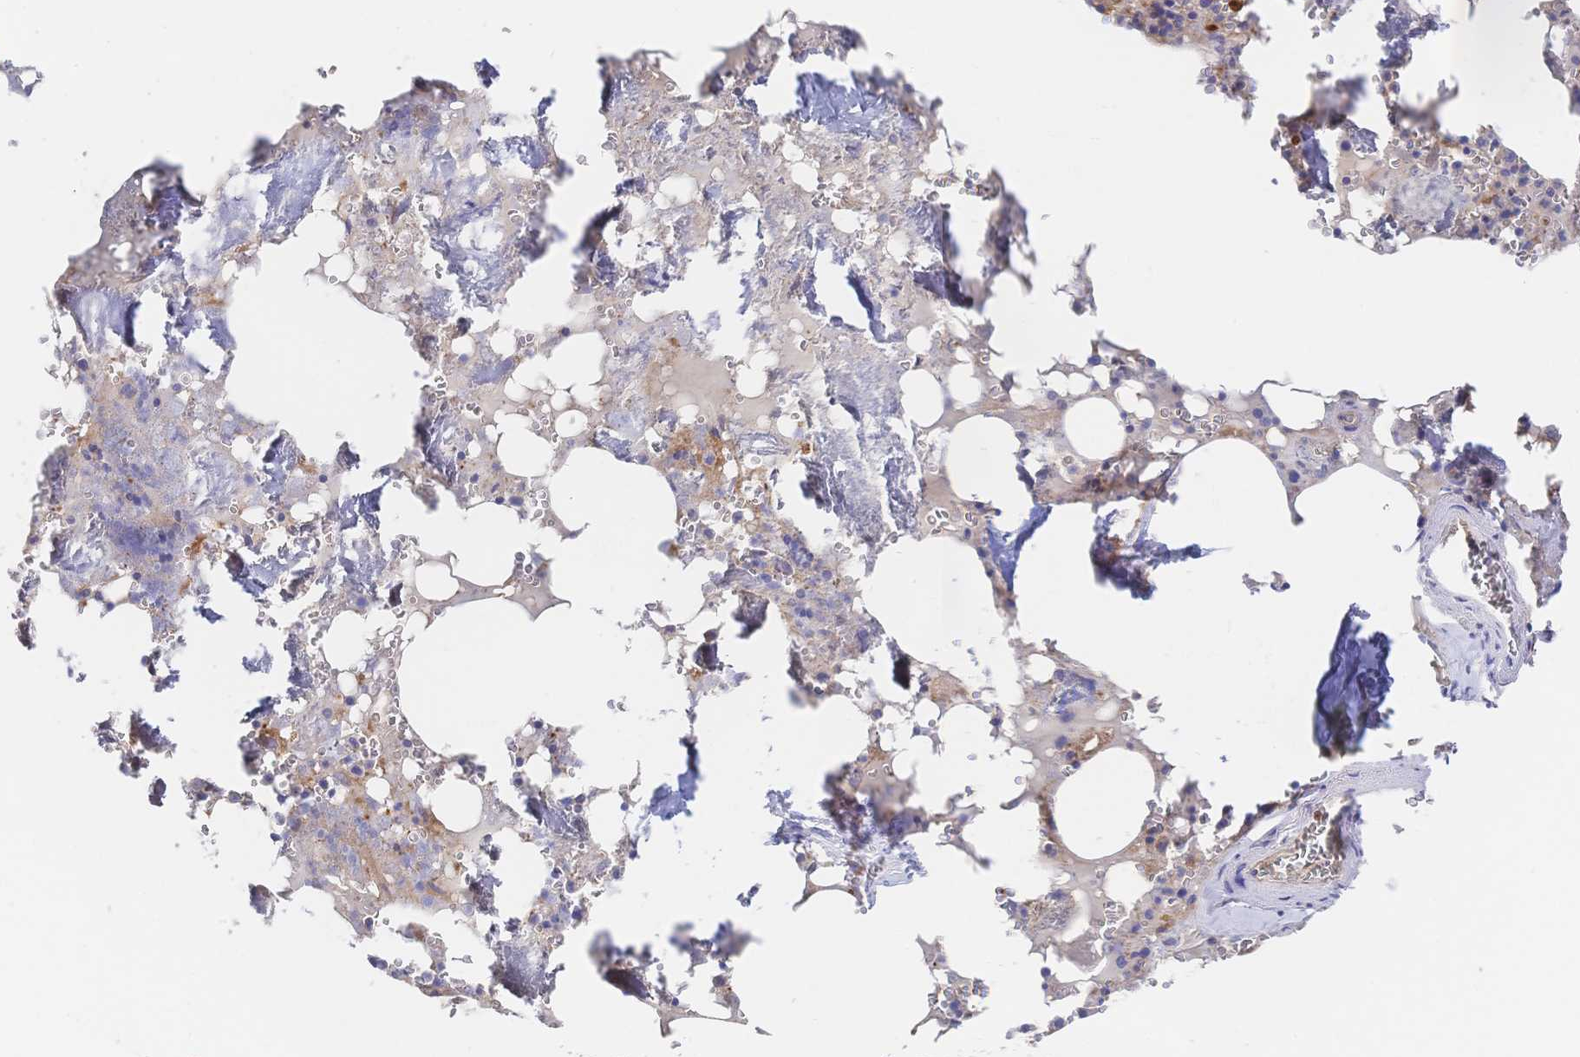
{"staining": {"intensity": "strong", "quantity": "<25%", "location": "cytoplasmic/membranous"}, "tissue": "bone marrow", "cell_type": "Hematopoietic cells", "image_type": "normal", "snomed": [{"axis": "morphology", "description": "Normal tissue, NOS"}, {"axis": "topography", "description": "Bone marrow"}], "caption": "Strong cytoplasmic/membranous expression for a protein is present in about <25% of hematopoietic cells of benign bone marrow using IHC.", "gene": "F11R", "patient": {"sex": "male", "age": 54}}